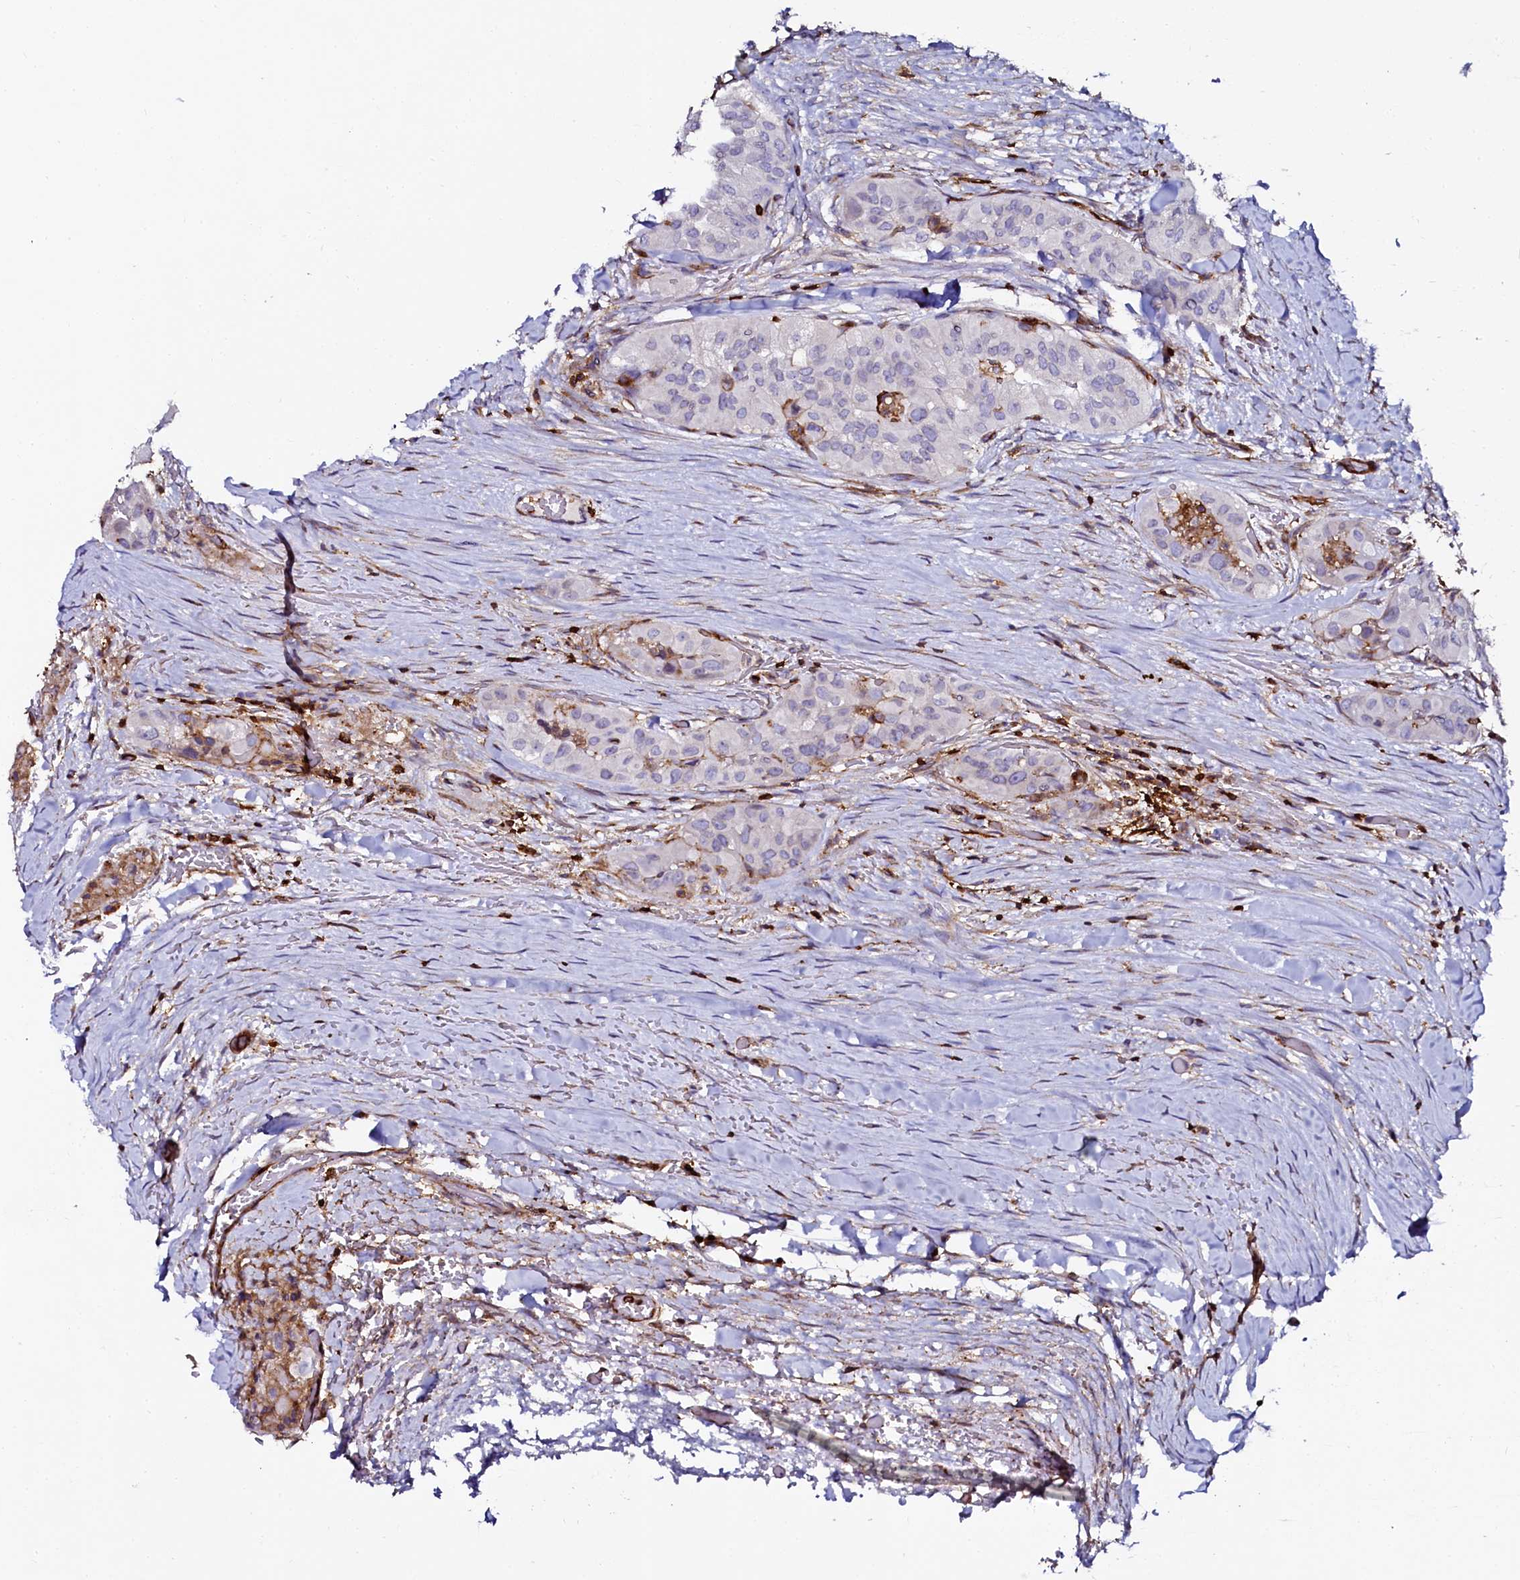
{"staining": {"intensity": "negative", "quantity": "none", "location": "none"}, "tissue": "thyroid cancer", "cell_type": "Tumor cells", "image_type": "cancer", "snomed": [{"axis": "morphology", "description": "Papillary adenocarcinoma, NOS"}, {"axis": "topography", "description": "Thyroid gland"}], "caption": "Thyroid cancer (papillary adenocarcinoma) was stained to show a protein in brown. There is no significant expression in tumor cells.", "gene": "AAAS", "patient": {"sex": "female", "age": 59}}